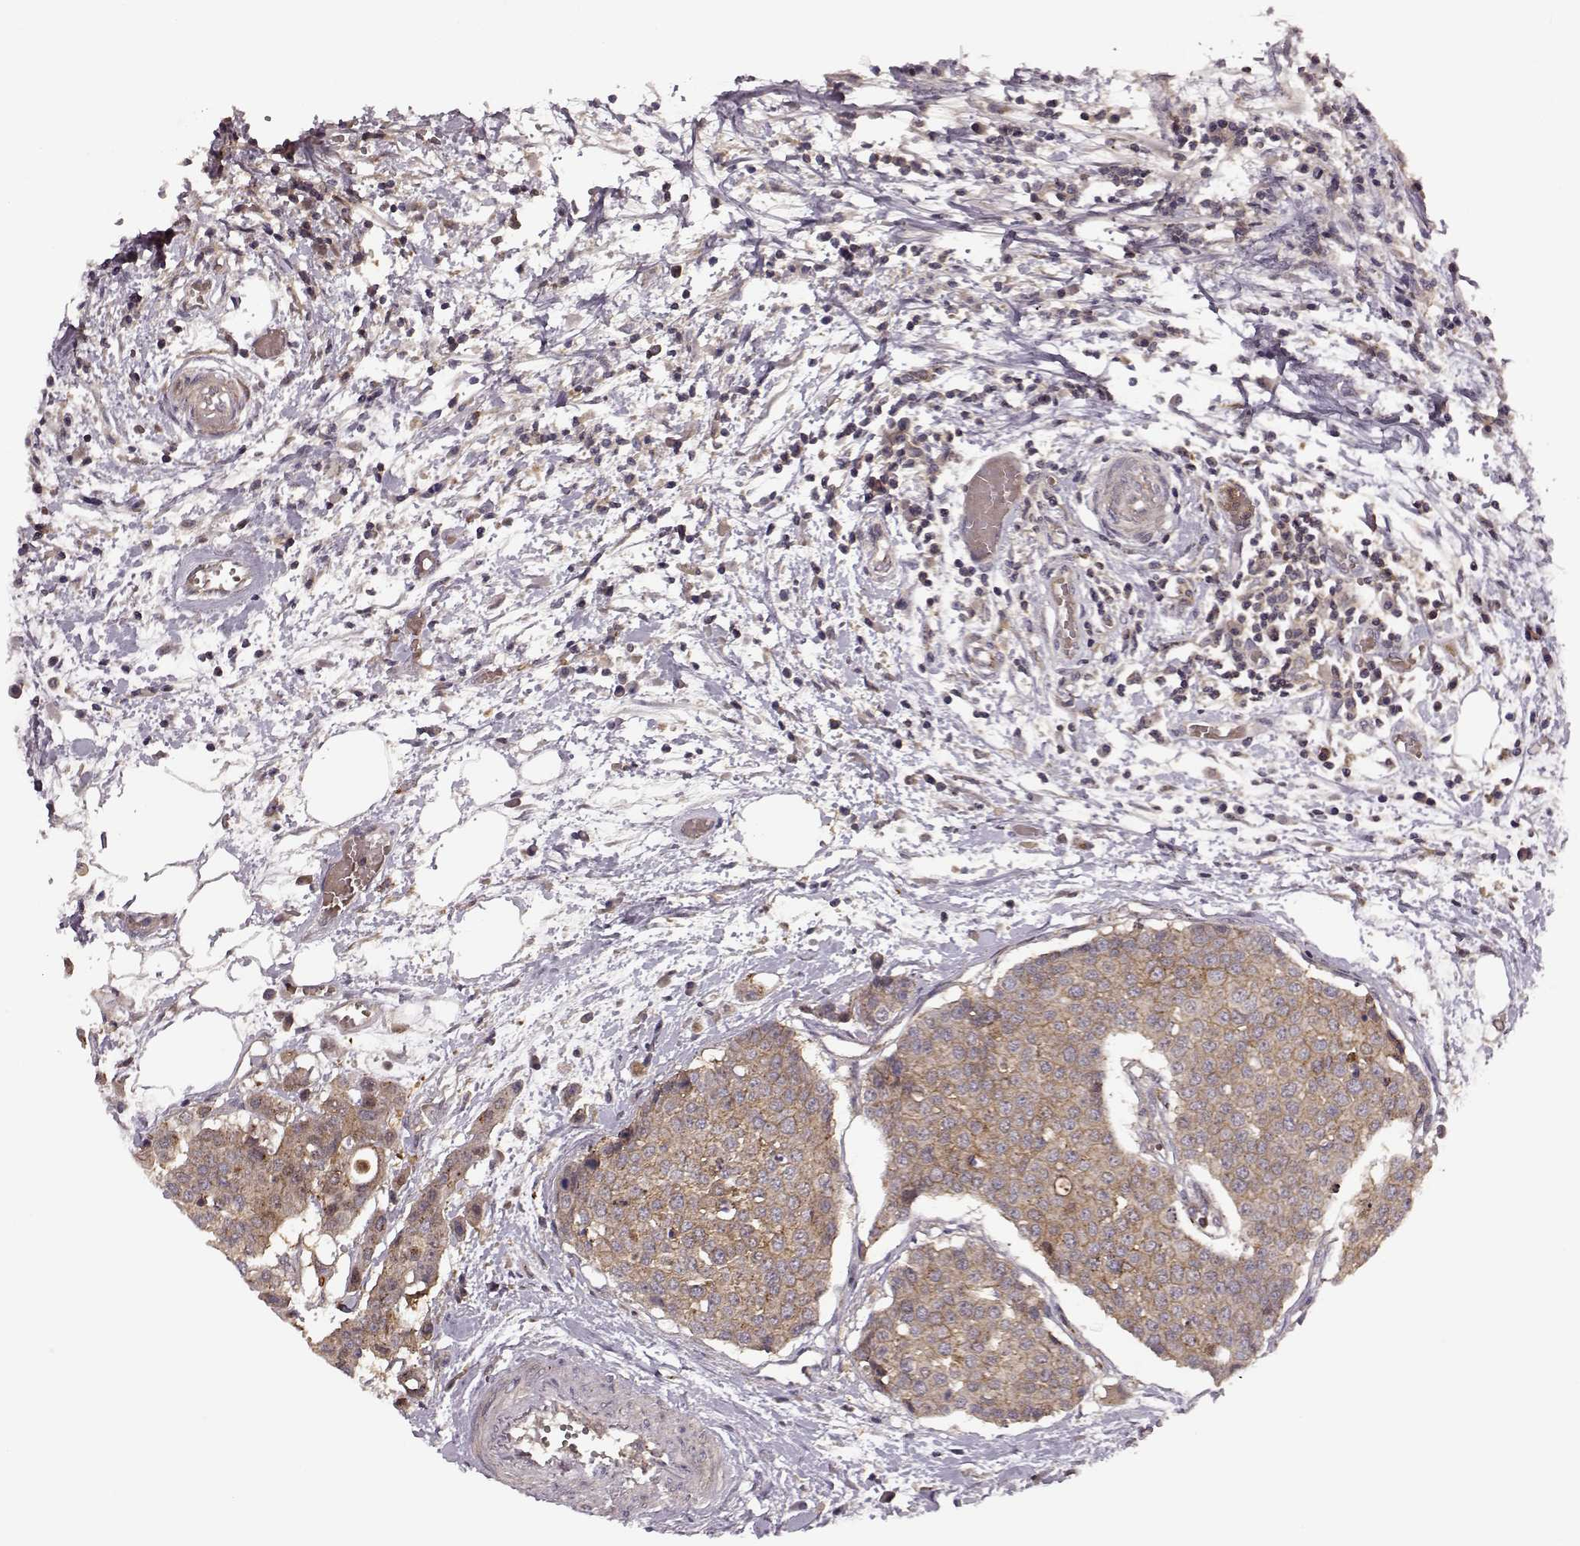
{"staining": {"intensity": "moderate", "quantity": ">75%", "location": "cytoplasmic/membranous"}, "tissue": "carcinoid", "cell_type": "Tumor cells", "image_type": "cancer", "snomed": [{"axis": "morphology", "description": "Carcinoid, malignant, NOS"}, {"axis": "topography", "description": "Colon"}], "caption": "Moderate cytoplasmic/membranous expression for a protein is seen in approximately >75% of tumor cells of carcinoid using immunohistochemistry (IHC).", "gene": "IFRD2", "patient": {"sex": "male", "age": 81}}